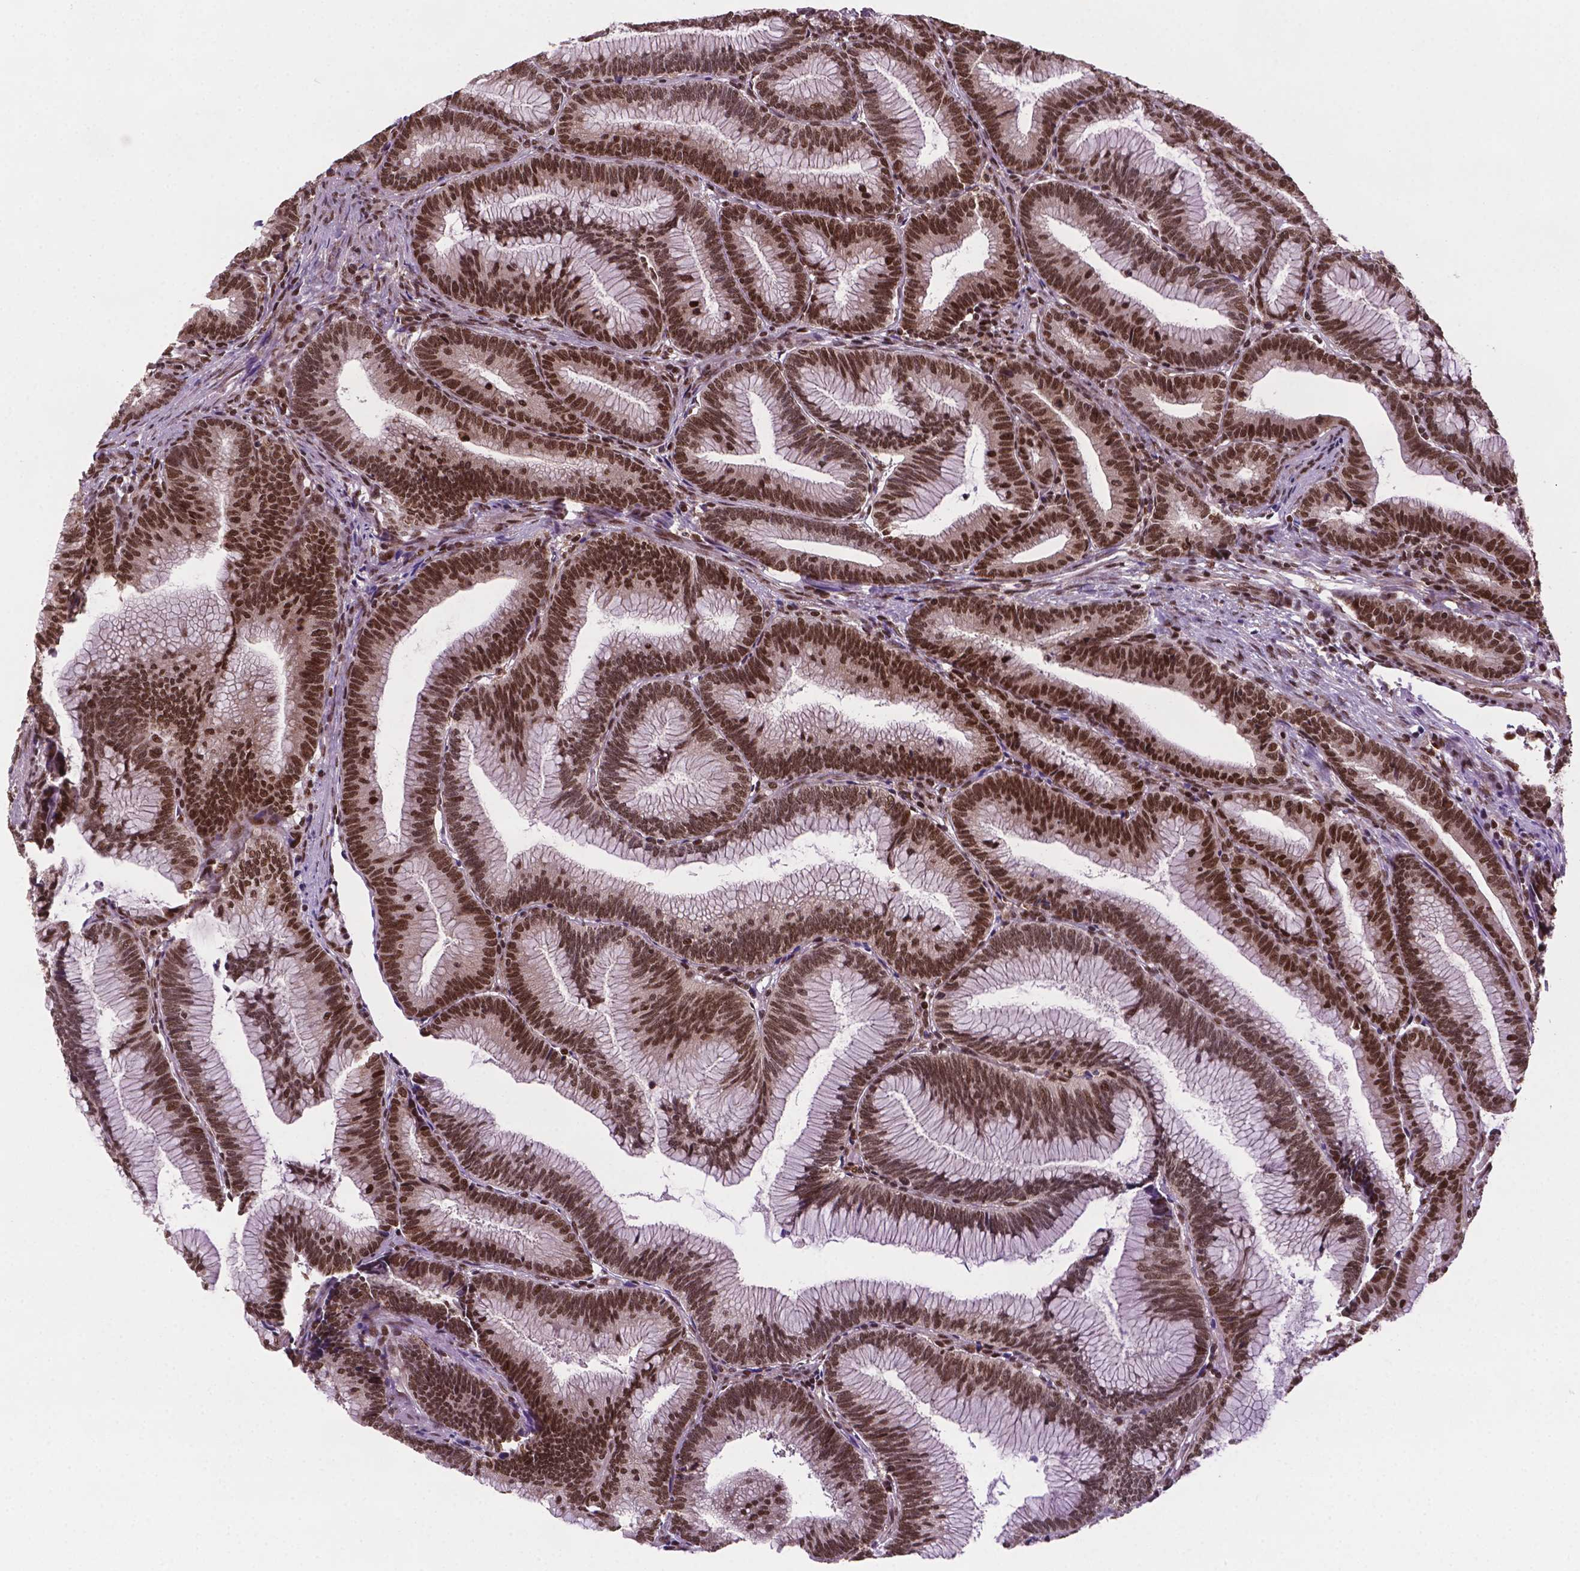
{"staining": {"intensity": "strong", "quantity": ">75%", "location": "nuclear"}, "tissue": "colorectal cancer", "cell_type": "Tumor cells", "image_type": "cancer", "snomed": [{"axis": "morphology", "description": "Adenocarcinoma, NOS"}, {"axis": "topography", "description": "Colon"}], "caption": "There is high levels of strong nuclear expression in tumor cells of colorectal cancer, as demonstrated by immunohistochemical staining (brown color).", "gene": "SIRT6", "patient": {"sex": "female", "age": 78}}